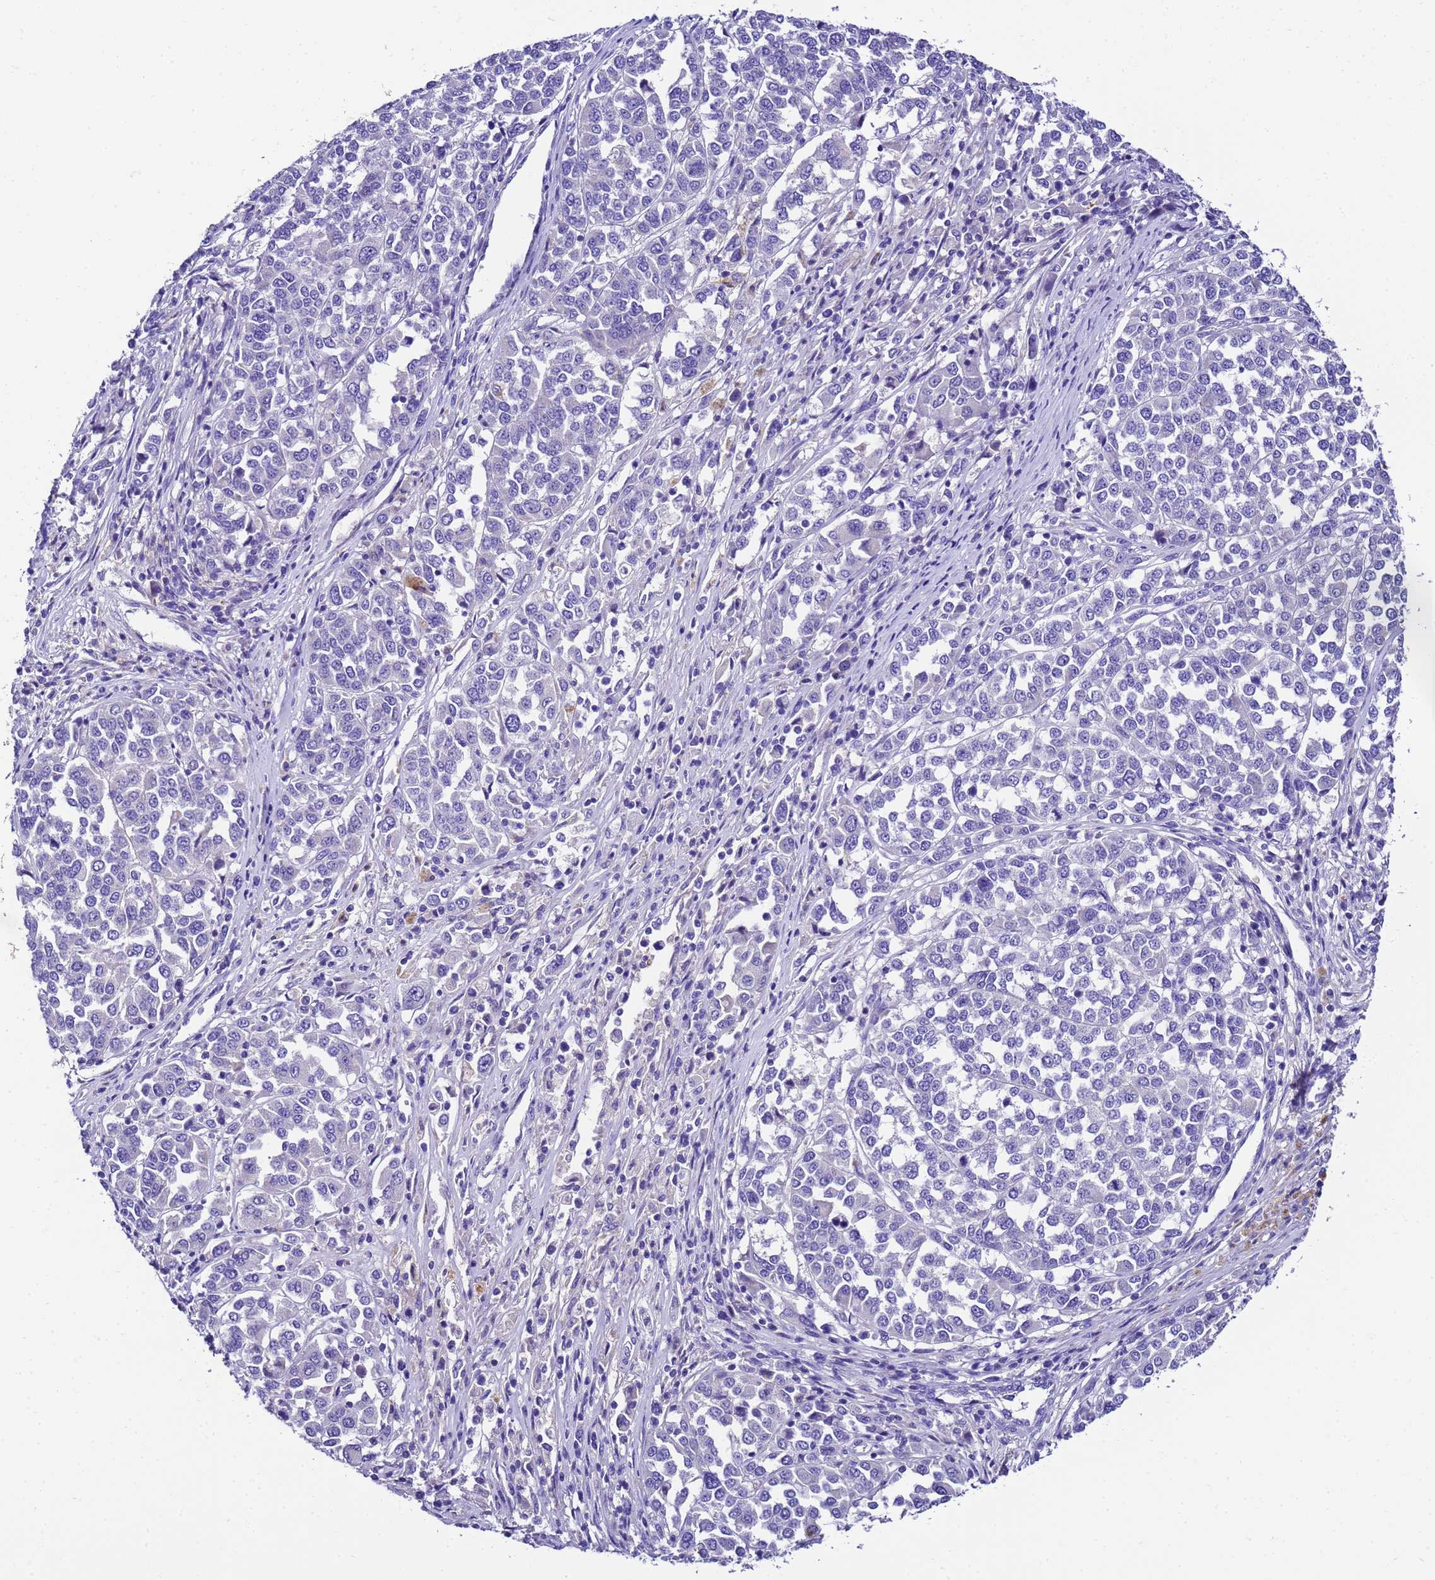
{"staining": {"intensity": "negative", "quantity": "none", "location": "none"}, "tissue": "melanoma", "cell_type": "Tumor cells", "image_type": "cancer", "snomed": [{"axis": "morphology", "description": "Malignant melanoma, Metastatic site"}, {"axis": "topography", "description": "Lymph node"}], "caption": "Immunohistochemical staining of human melanoma reveals no significant expression in tumor cells.", "gene": "UGT2A1", "patient": {"sex": "male", "age": 44}}